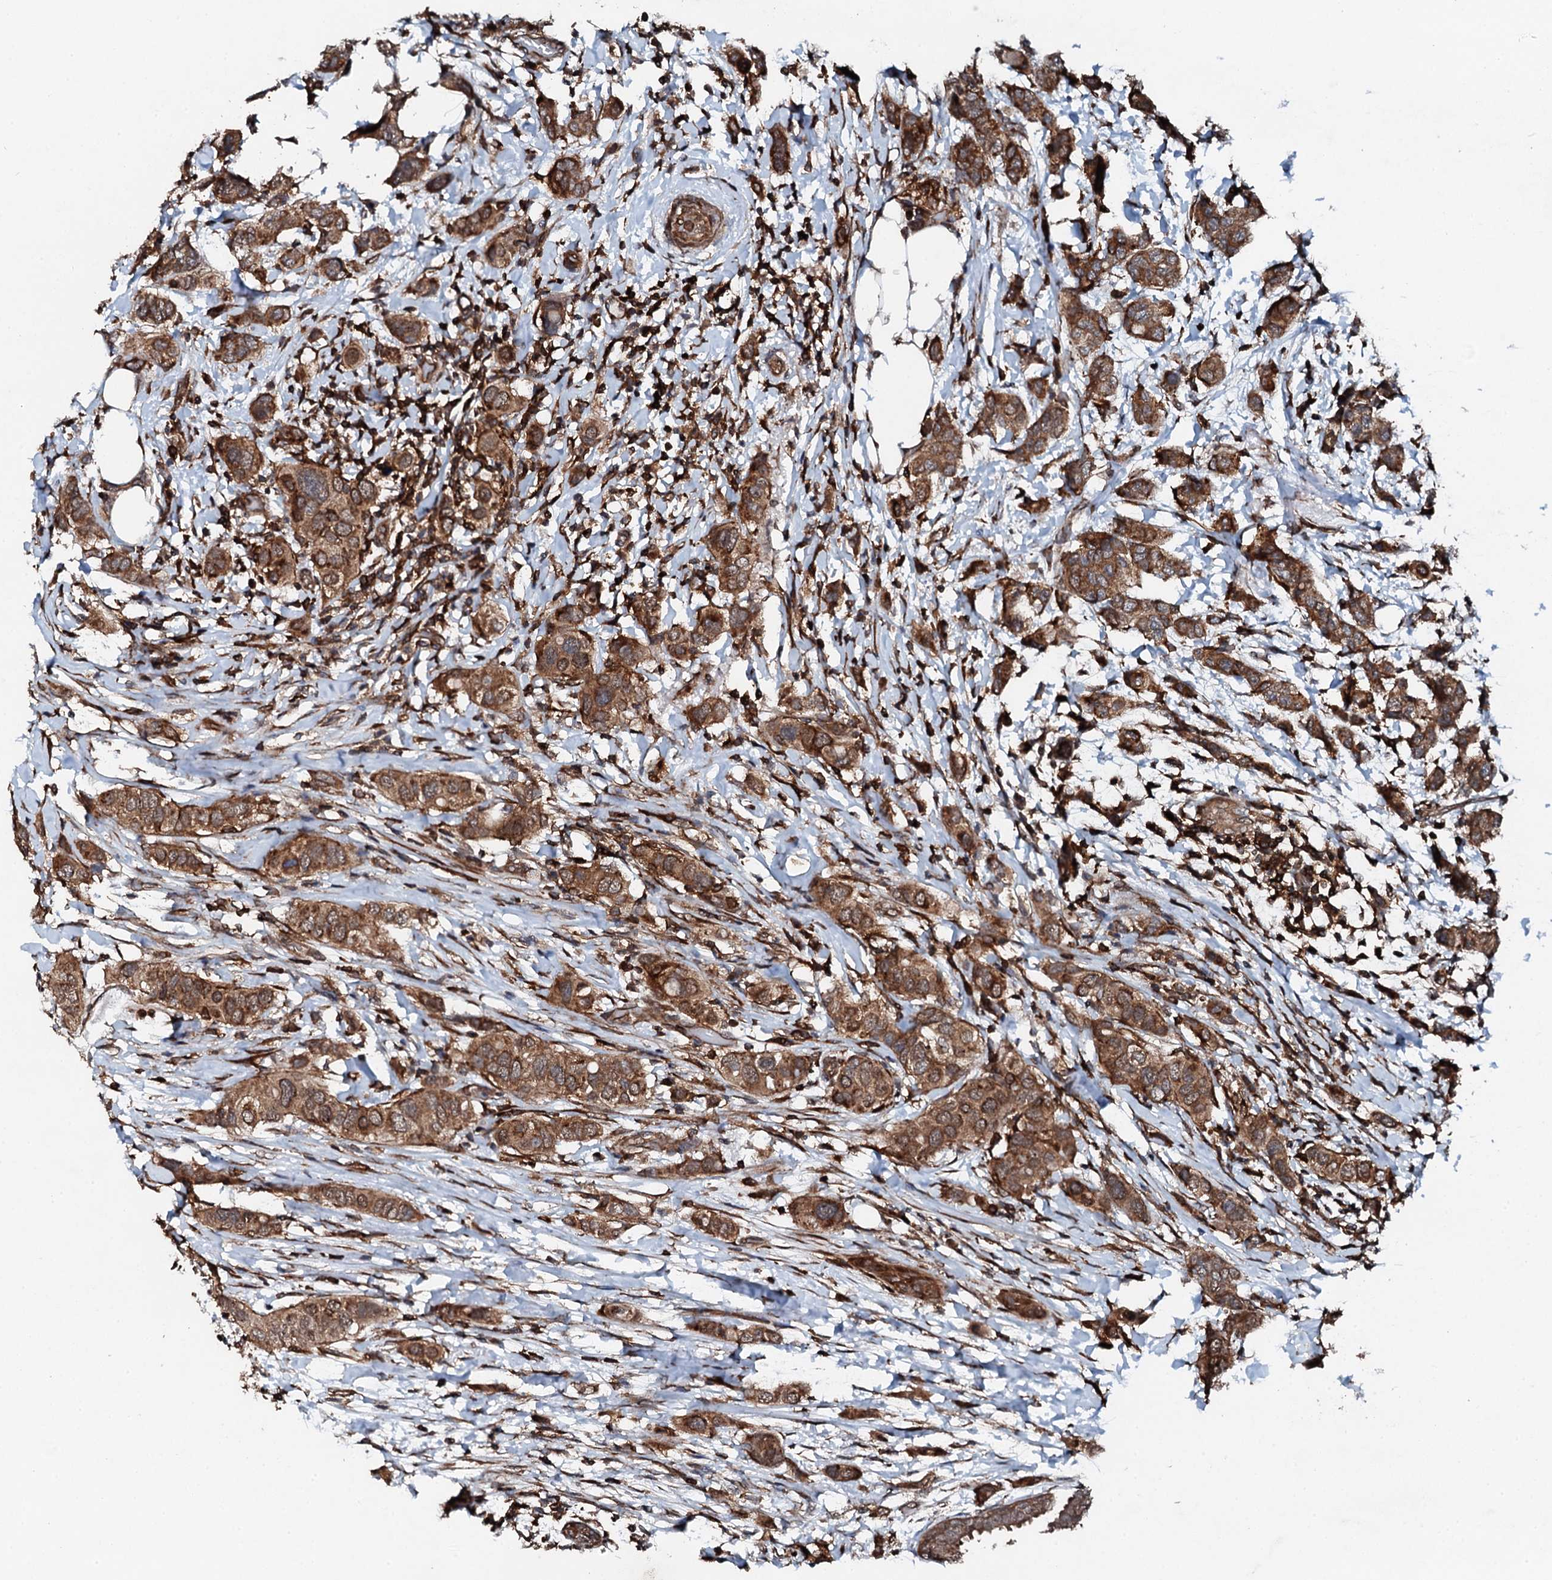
{"staining": {"intensity": "moderate", "quantity": ">75%", "location": "cytoplasmic/membranous"}, "tissue": "breast cancer", "cell_type": "Tumor cells", "image_type": "cancer", "snomed": [{"axis": "morphology", "description": "Lobular carcinoma"}, {"axis": "topography", "description": "Breast"}], "caption": "Tumor cells show medium levels of moderate cytoplasmic/membranous staining in about >75% of cells in human lobular carcinoma (breast). (DAB IHC with brightfield microscopy, high magnification).", "gene": "EDC4", "patient": {"sex": "female", "age": 51}}